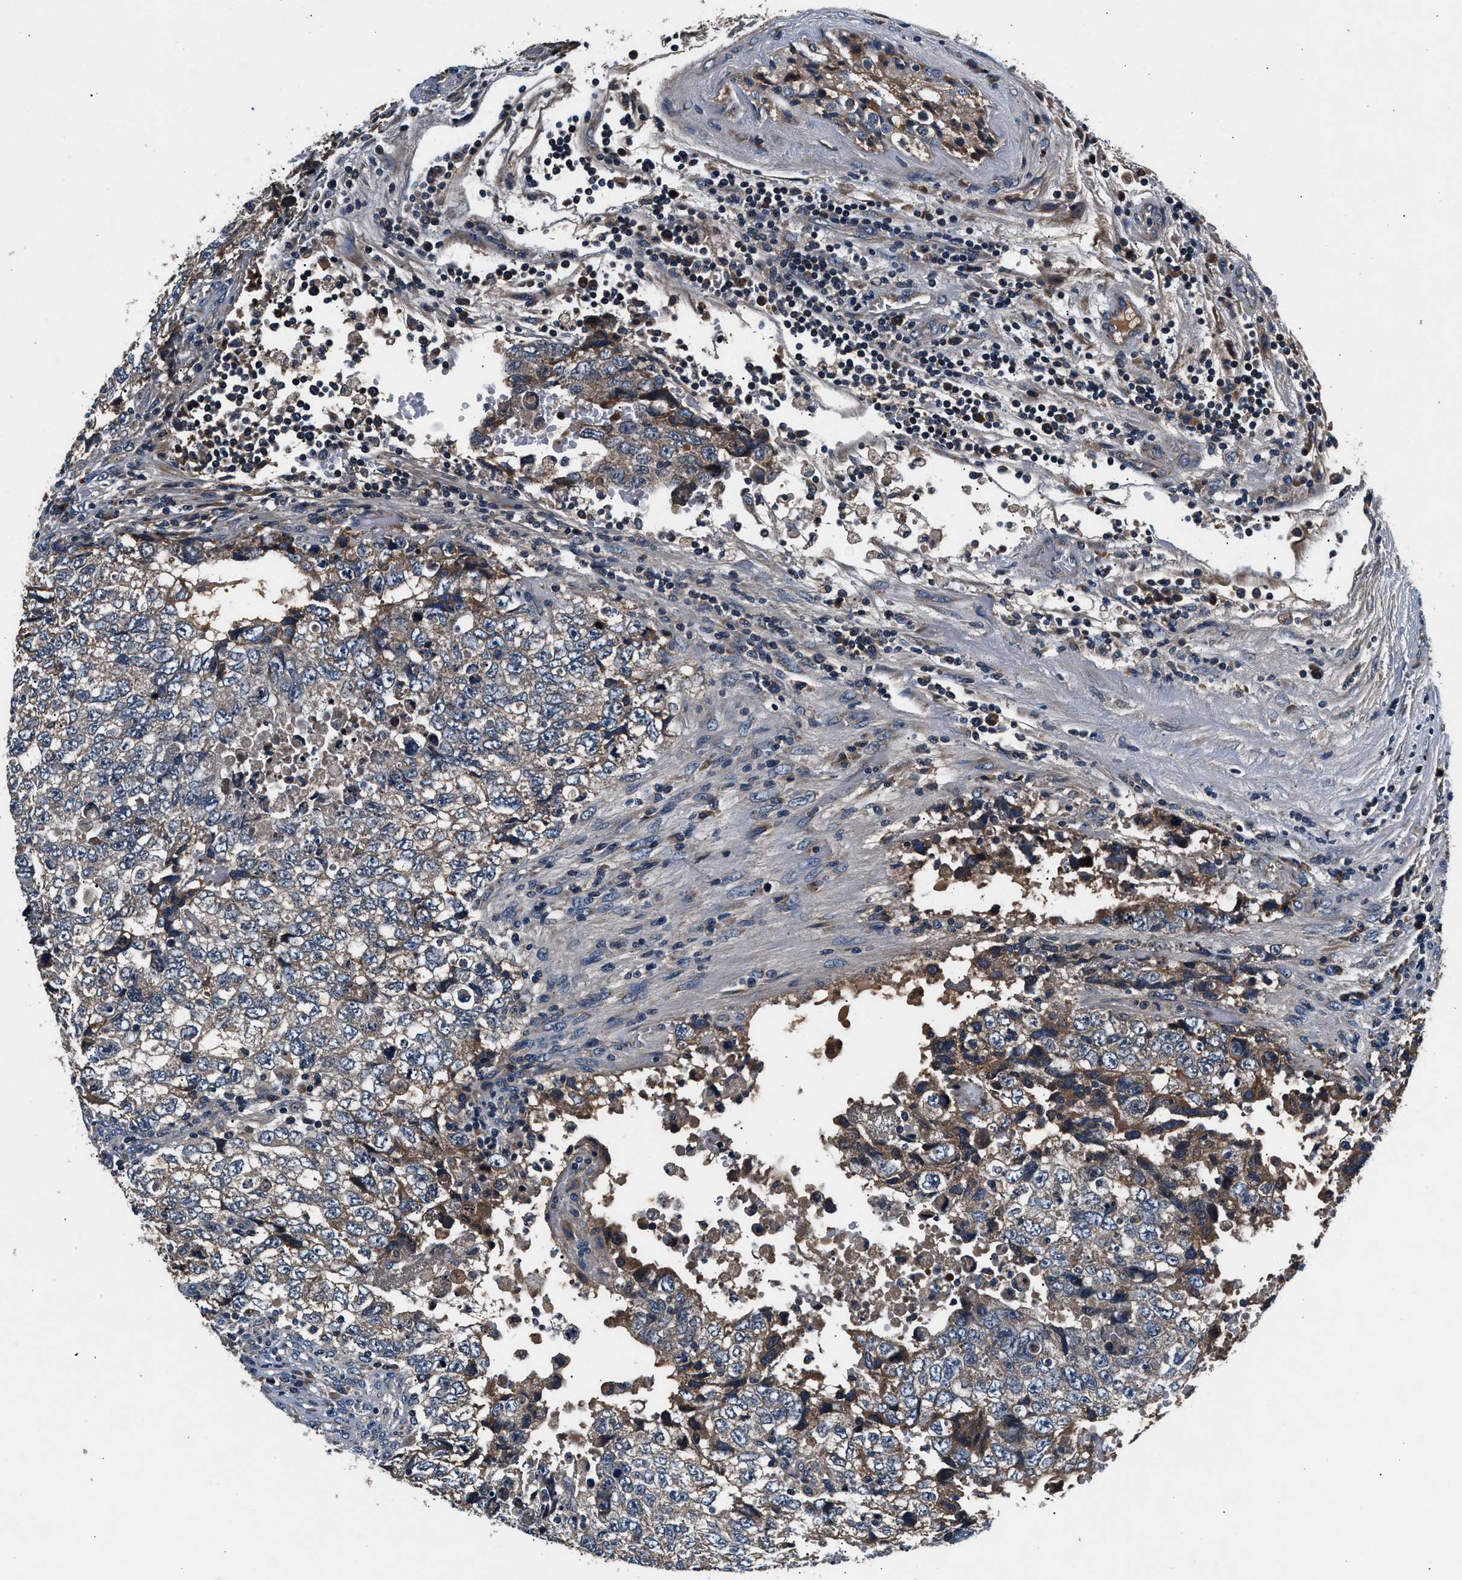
{"staining": {"intensity": "weak", "quantity": ">75%", "location": "cytoplasmic/membranous"}, "tissue": "testis cancer", "cell_type": "Tumor cells", "image_type": "cancer", "snomed": [{"axis": "morphology", "description": "Carcinoma, Embryonal, NOS"}, {"axis": "topography", "description": "Testis"}], "caption": "This histopathology image demonstrates IHC staining of human testis embryonal carcinoma, with low weak cytoplasmic/membranous positivity in approximately >75% of tumor cells.", "gene": "IMMT", "patient": {"sex": "male", "age": 36}}